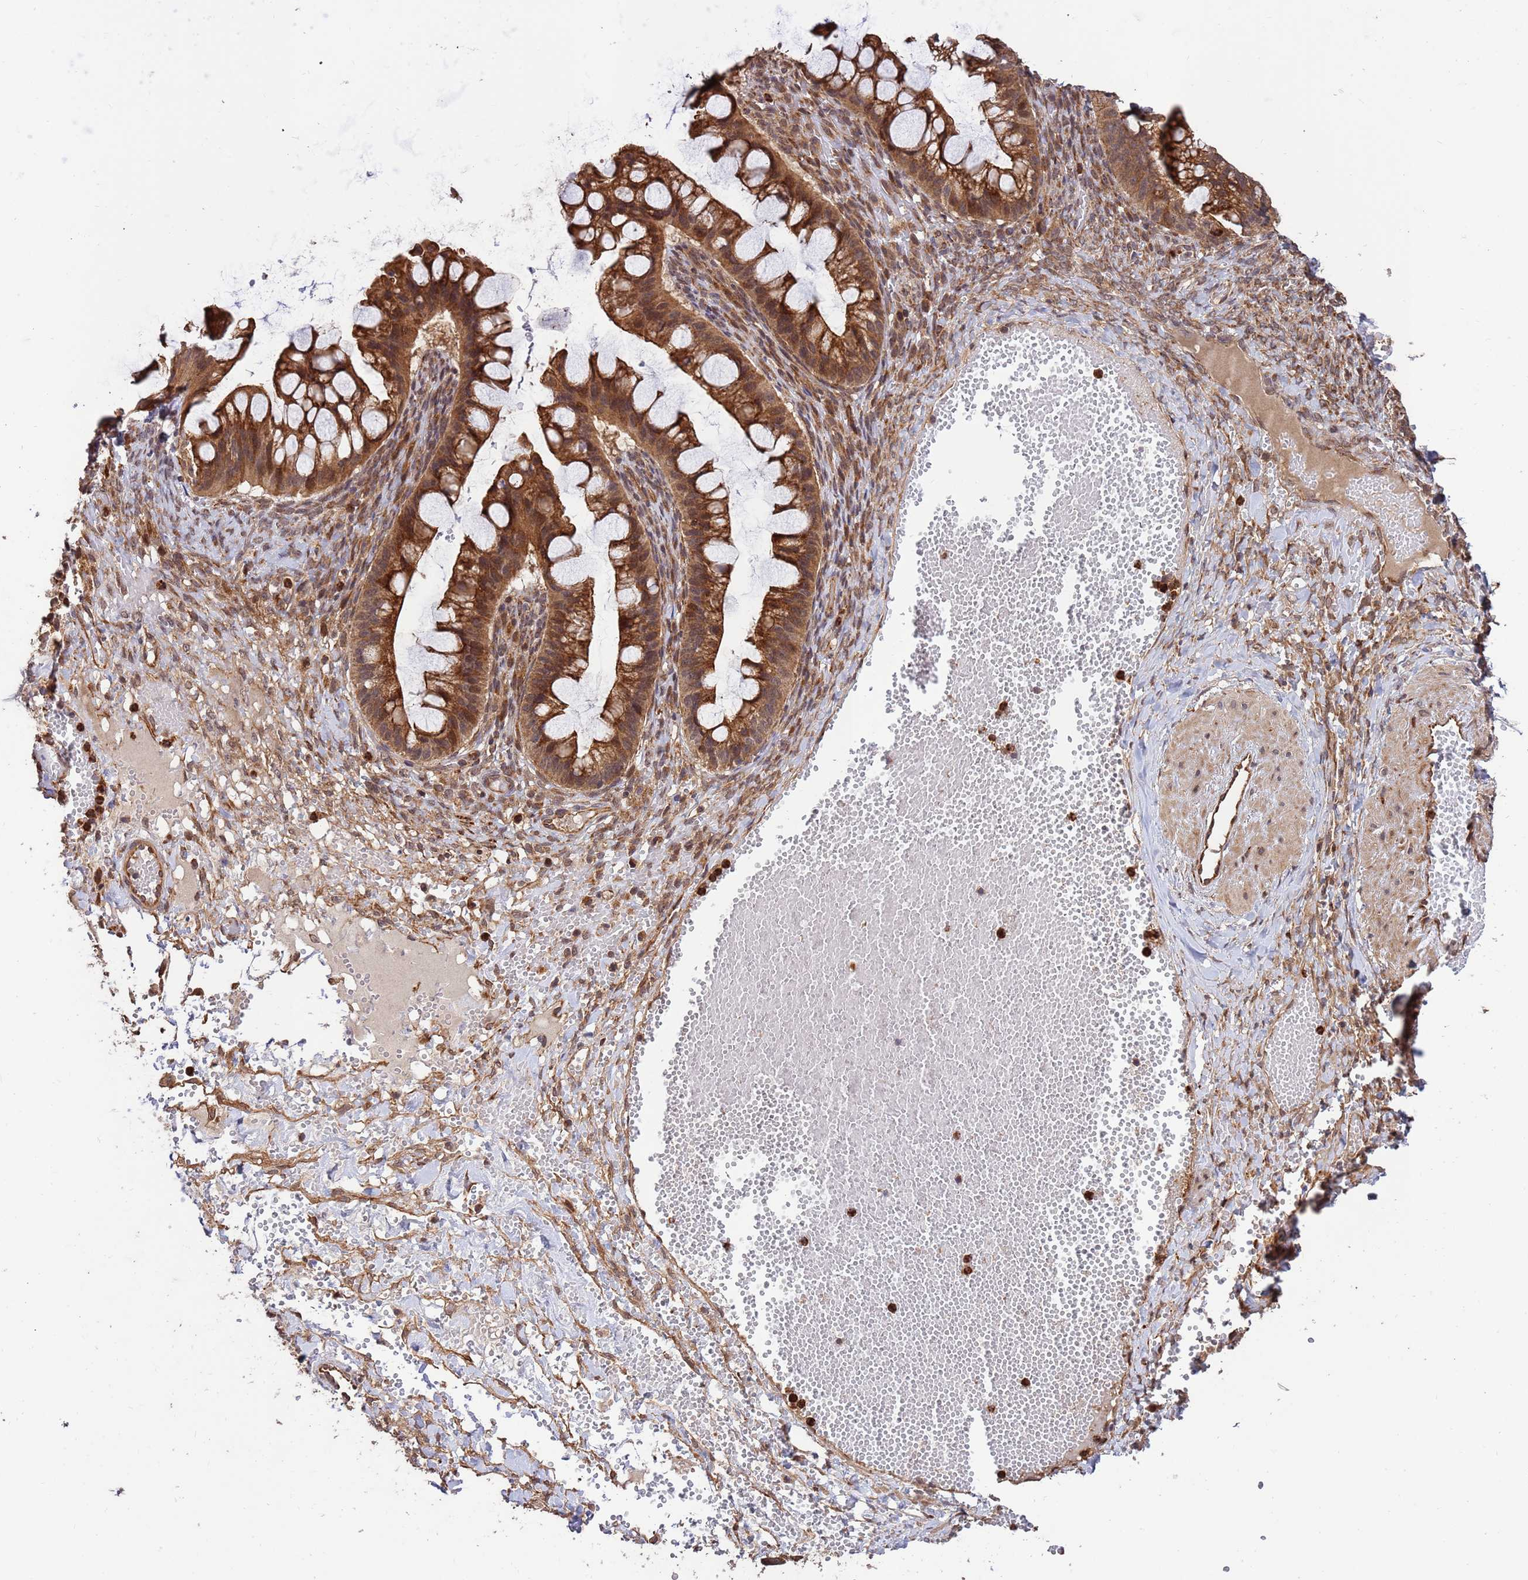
{"staining": {"intensity": "moderate", "quantity": ">75%", "location": "cytoplasmic/membranous"}, "tissue": "ovarian cancer", "cell_type": "Tumor cells", "image_type": "cancer", "snomed": [{"axis": "morphology", "description": "Cystadenocarcinoma, mucinous, NOS"}, {"axis": "topography", "description": "Ovary"}], "caption": "There is medium levels of moderate cytoplasmic/membranous expression in tumor cells of ovarian cancer (mucinous cystadenocarcinoma), as demonstrated by immunohistochemical staining (brown color).", "gene": "ZNF619", "patient": {"sex": "female", "age": 73}}